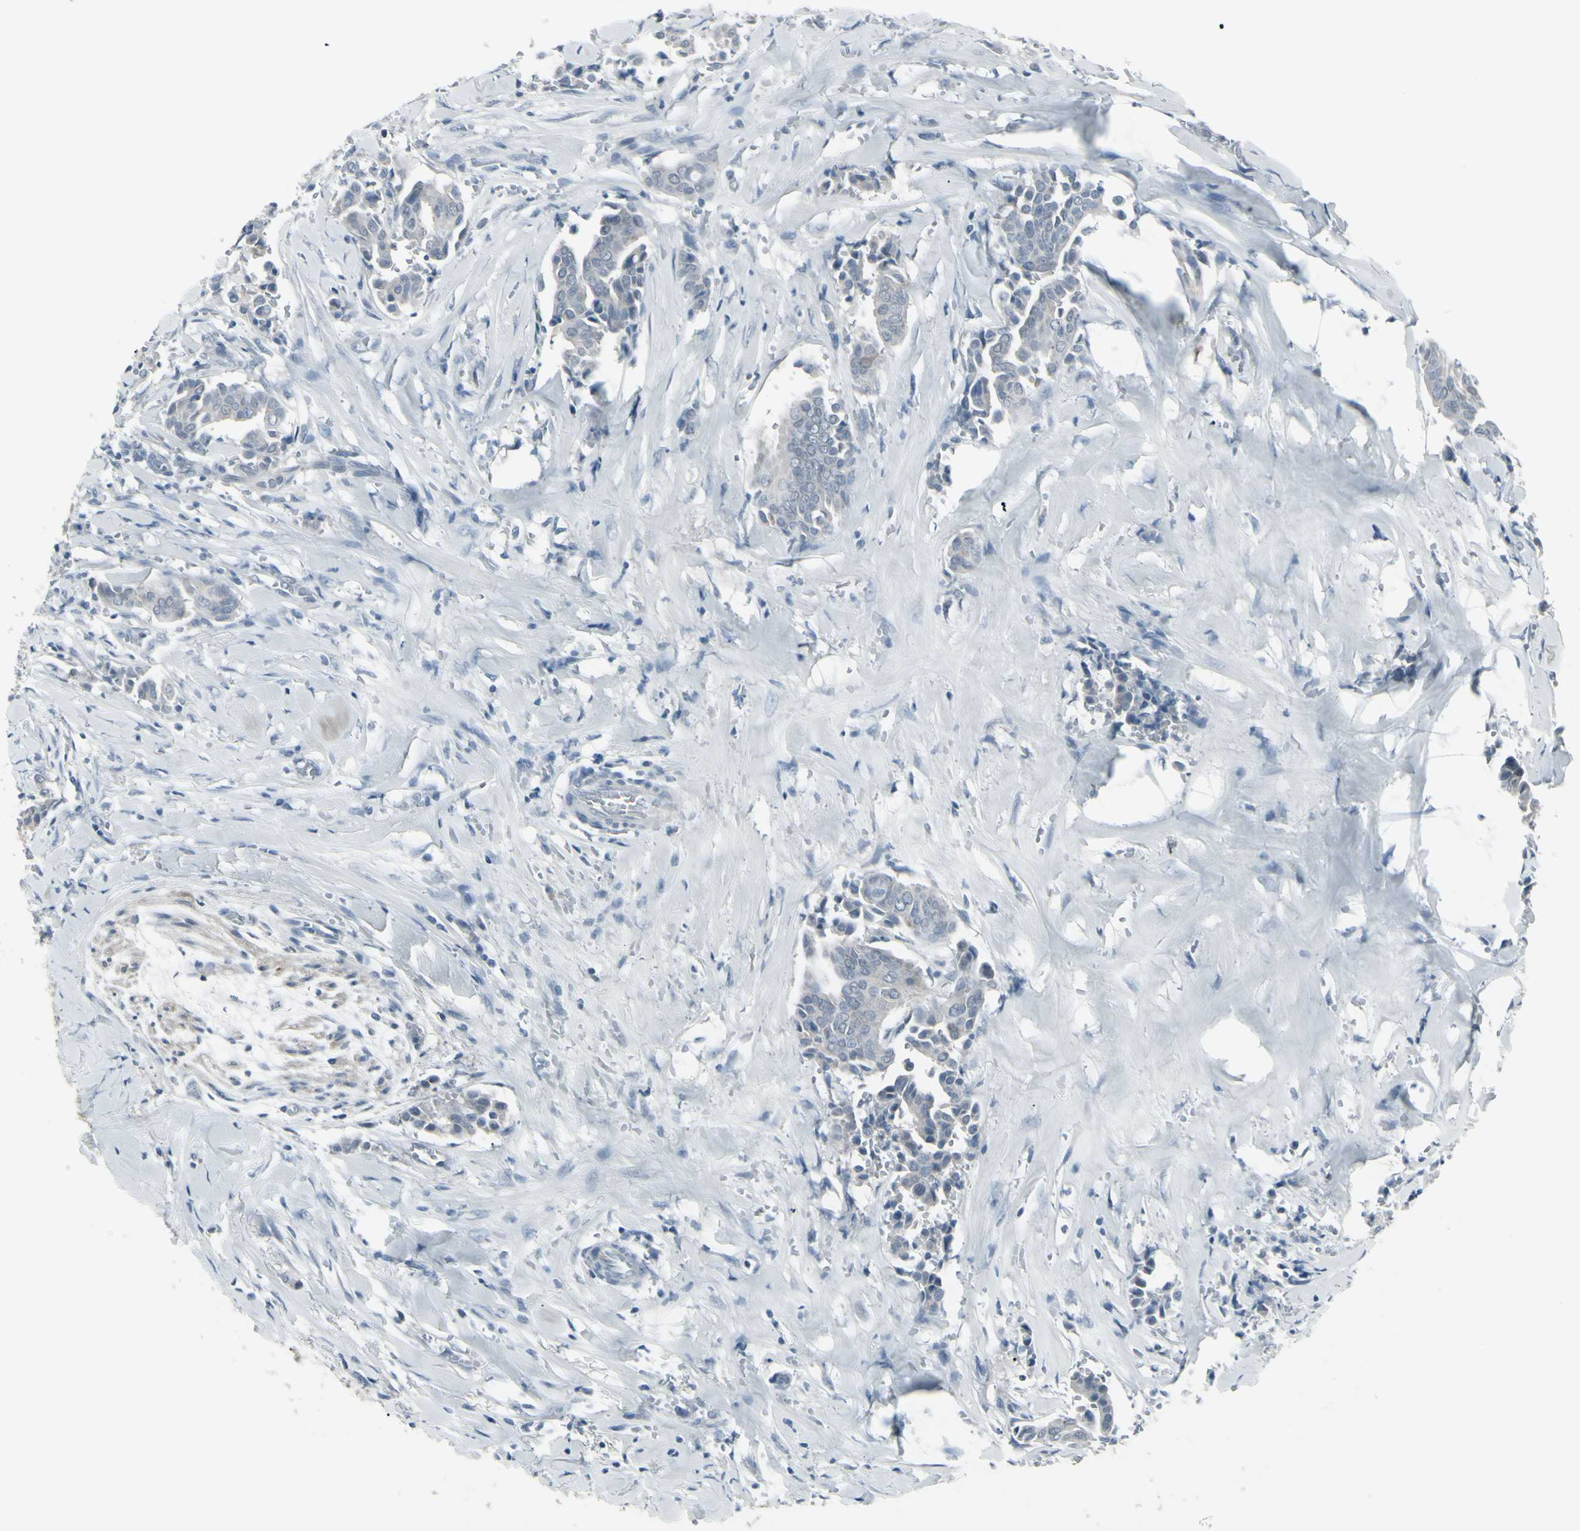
{"staining": {"intensity": "negative", "quantity": "none", "location": "none"}, "tissue": "head and neck cancer", "cell_type": "Tumor cells", "image_type": "cancer", "snomed": [{"axis": "morphology", "description": "Adenocarcinoma, NOS"}, {"axis": "topography", "description": "Salivary gland"}, {"axis": "topography", "description": "Head-Neck"}], "caption": "Immunohistochemical staining of human adenocarcinoma (head and neck) exhibits no significant expression in tumor cells.", "gene": "RAB3A", "patient": {"sex": "female", "age": 59}}